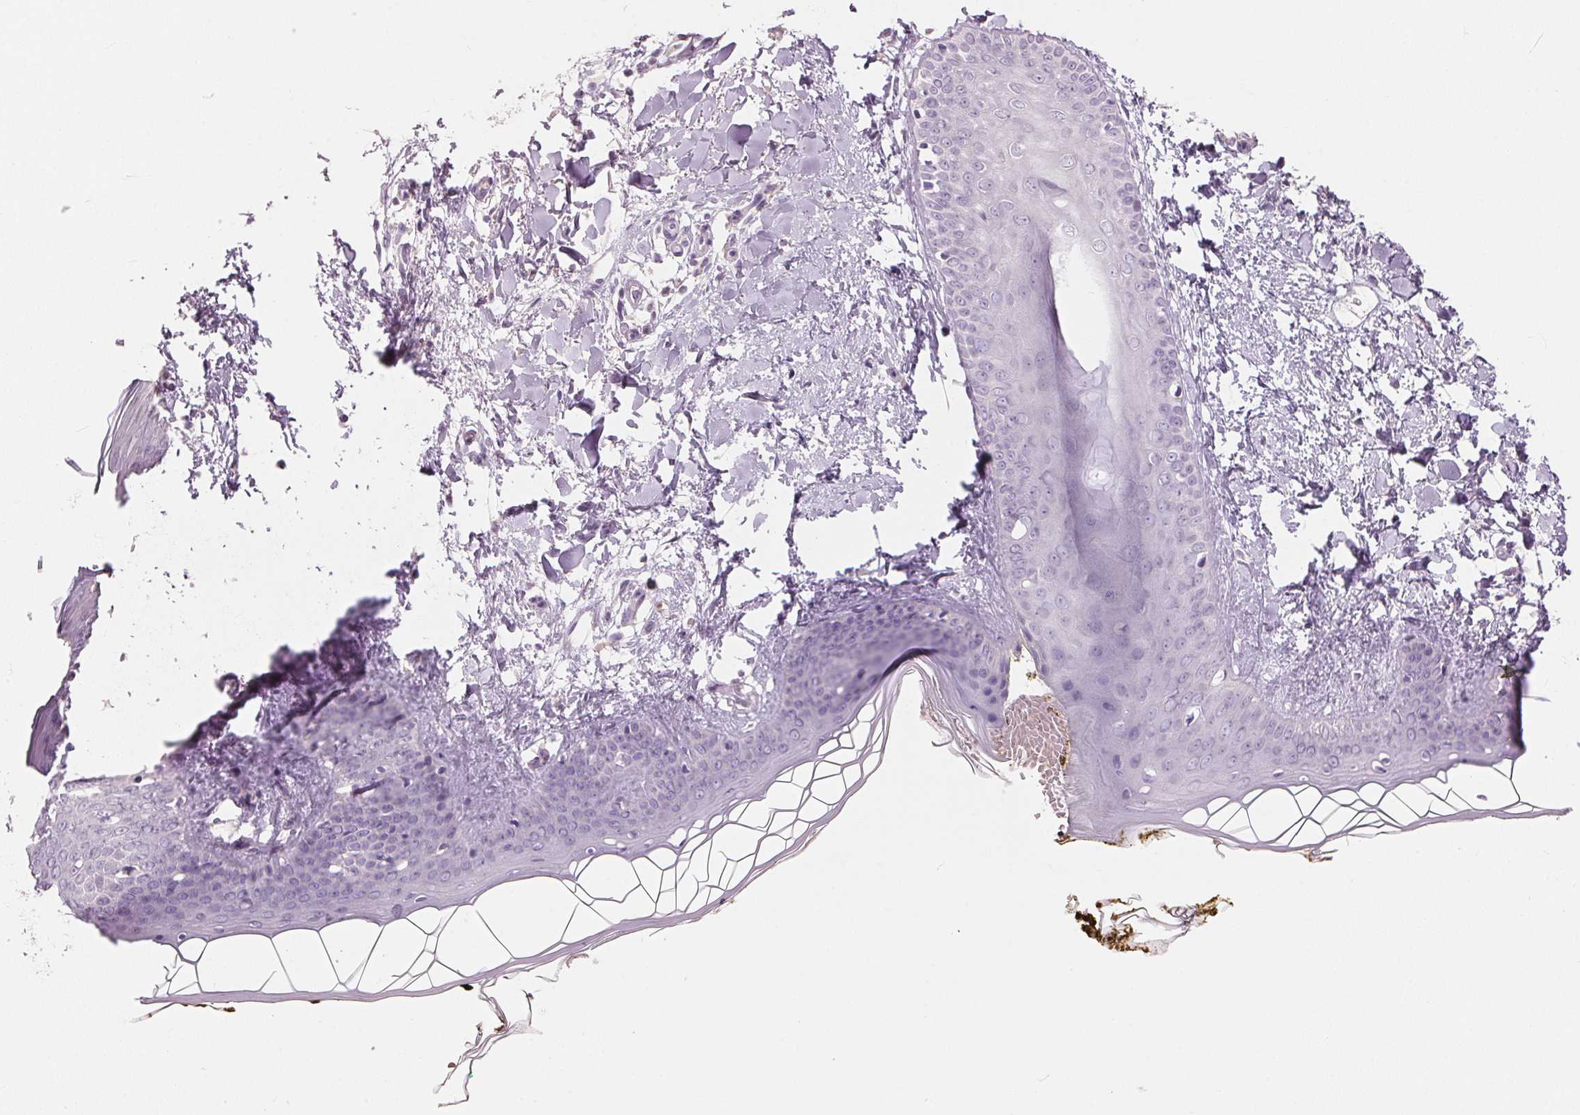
{"staining": {"intensity": "negative", "quantity": "none", "location": "none"}, "tissue": "skin", "cell_type": "Fibroblasts", "image_type": "normal", "snomed": [{"axis": "morphology", "description": "Normal tissue, NOS"}, {"axis": "topography", "description": "Skin"}], "caption": "Photomicrograph shows no significant protein positivity in fibroblasts of benign skin.", "gene": "HSD17B1", "patient": {"sex": "female", "age": 34}}